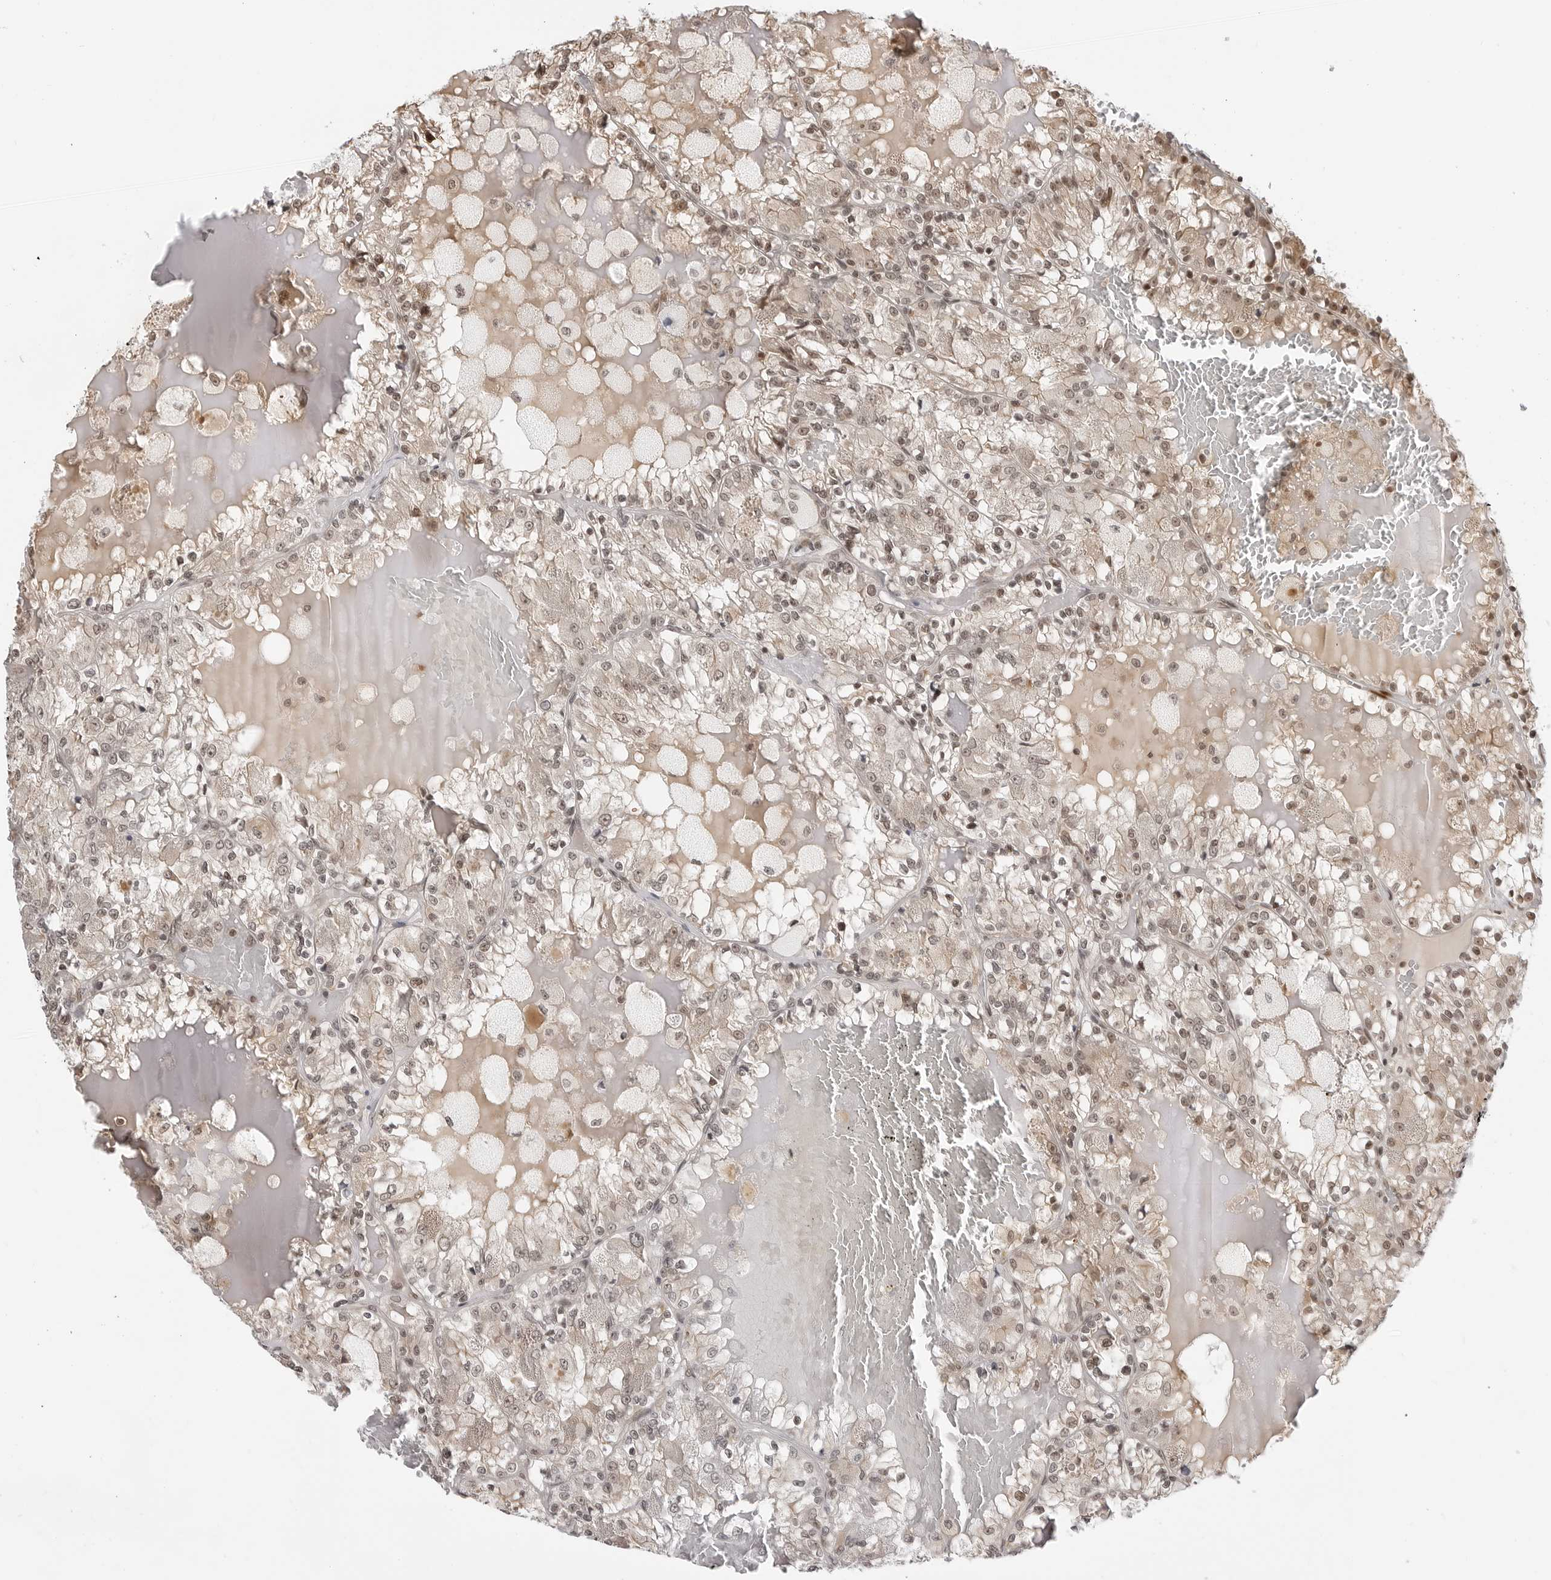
{"staining": {"intensity": "moderate", "quantity": ">75%", "location": "cytoplasmic/membranous,nuclear"}, "tissue": "renal cancer", "cell_type": "Tumor cells", "image_type": "cancer", "snomed": [{"axis": "morphology", "description": "Adenocarcinoma, NOS"}, {"axis": "topography", "description": "Kidney"}], "caption": "IHC (DAB (3,3'-diaminobenzidine)) staining of human adenocarcinoma (renal) exhibits moderate cytoplasmic/membranous and nuclear protein positivity in about >75% of tumor cells. (DAB = brown stain, brightfield microscopy at high magnification).", "gene": "C8orf33", "patient": {"sex": "female", "age": 56}}